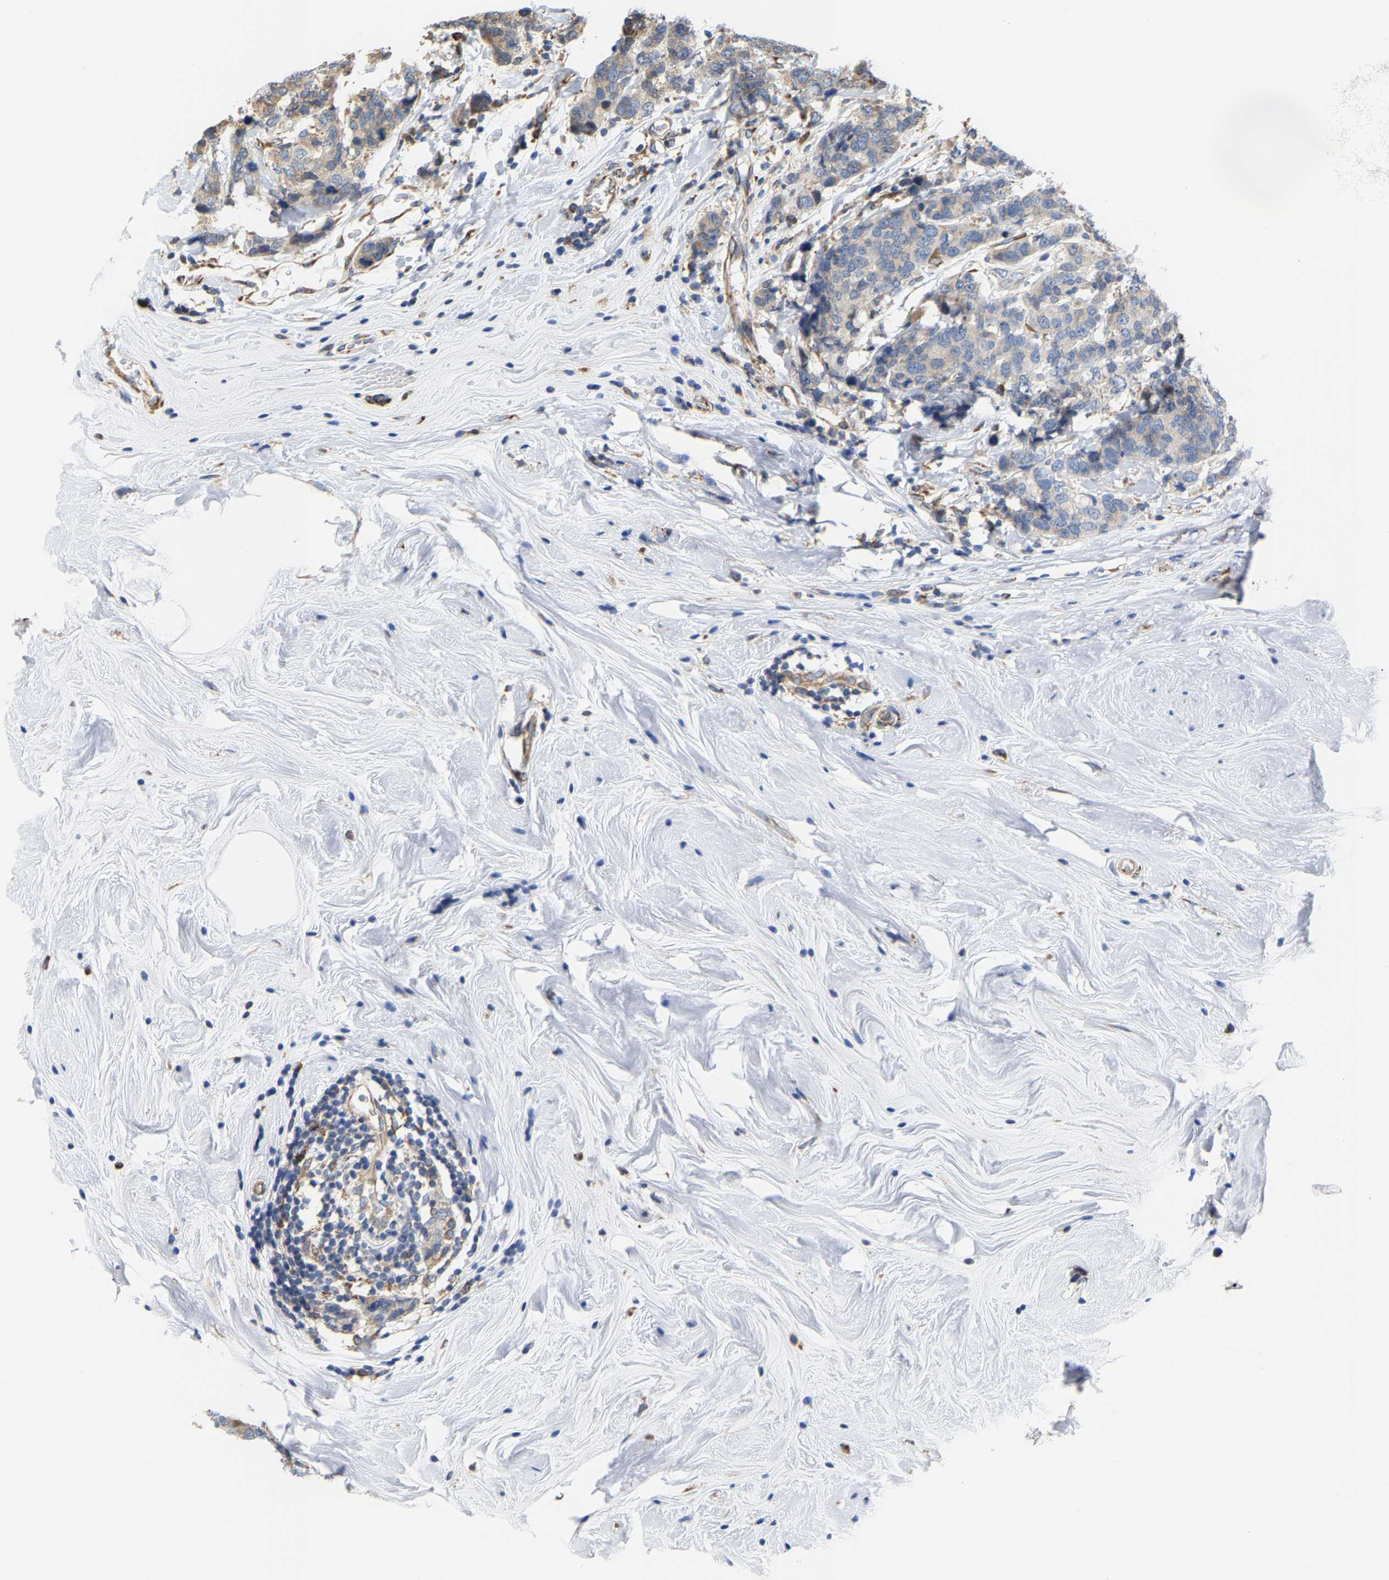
{"staining": {"intensity": "negative", "quantity": "none", "location": "none"}, "tissue": "breast cancer", "cell_type": "Tumor cells", "image_type": "cancer", "snomed": [{"axis": "morphology", "description": "Lobular carcinoma"}, {"axis": "topography", "description": "Breast"}], "caption": "Immunohistochemical staining of breast cancer (lobular carcinoma) demonstrates no significant positivity in tumor cells.", "gene": "ARAP1", "patient": {"sex": "female", "age": 59}}